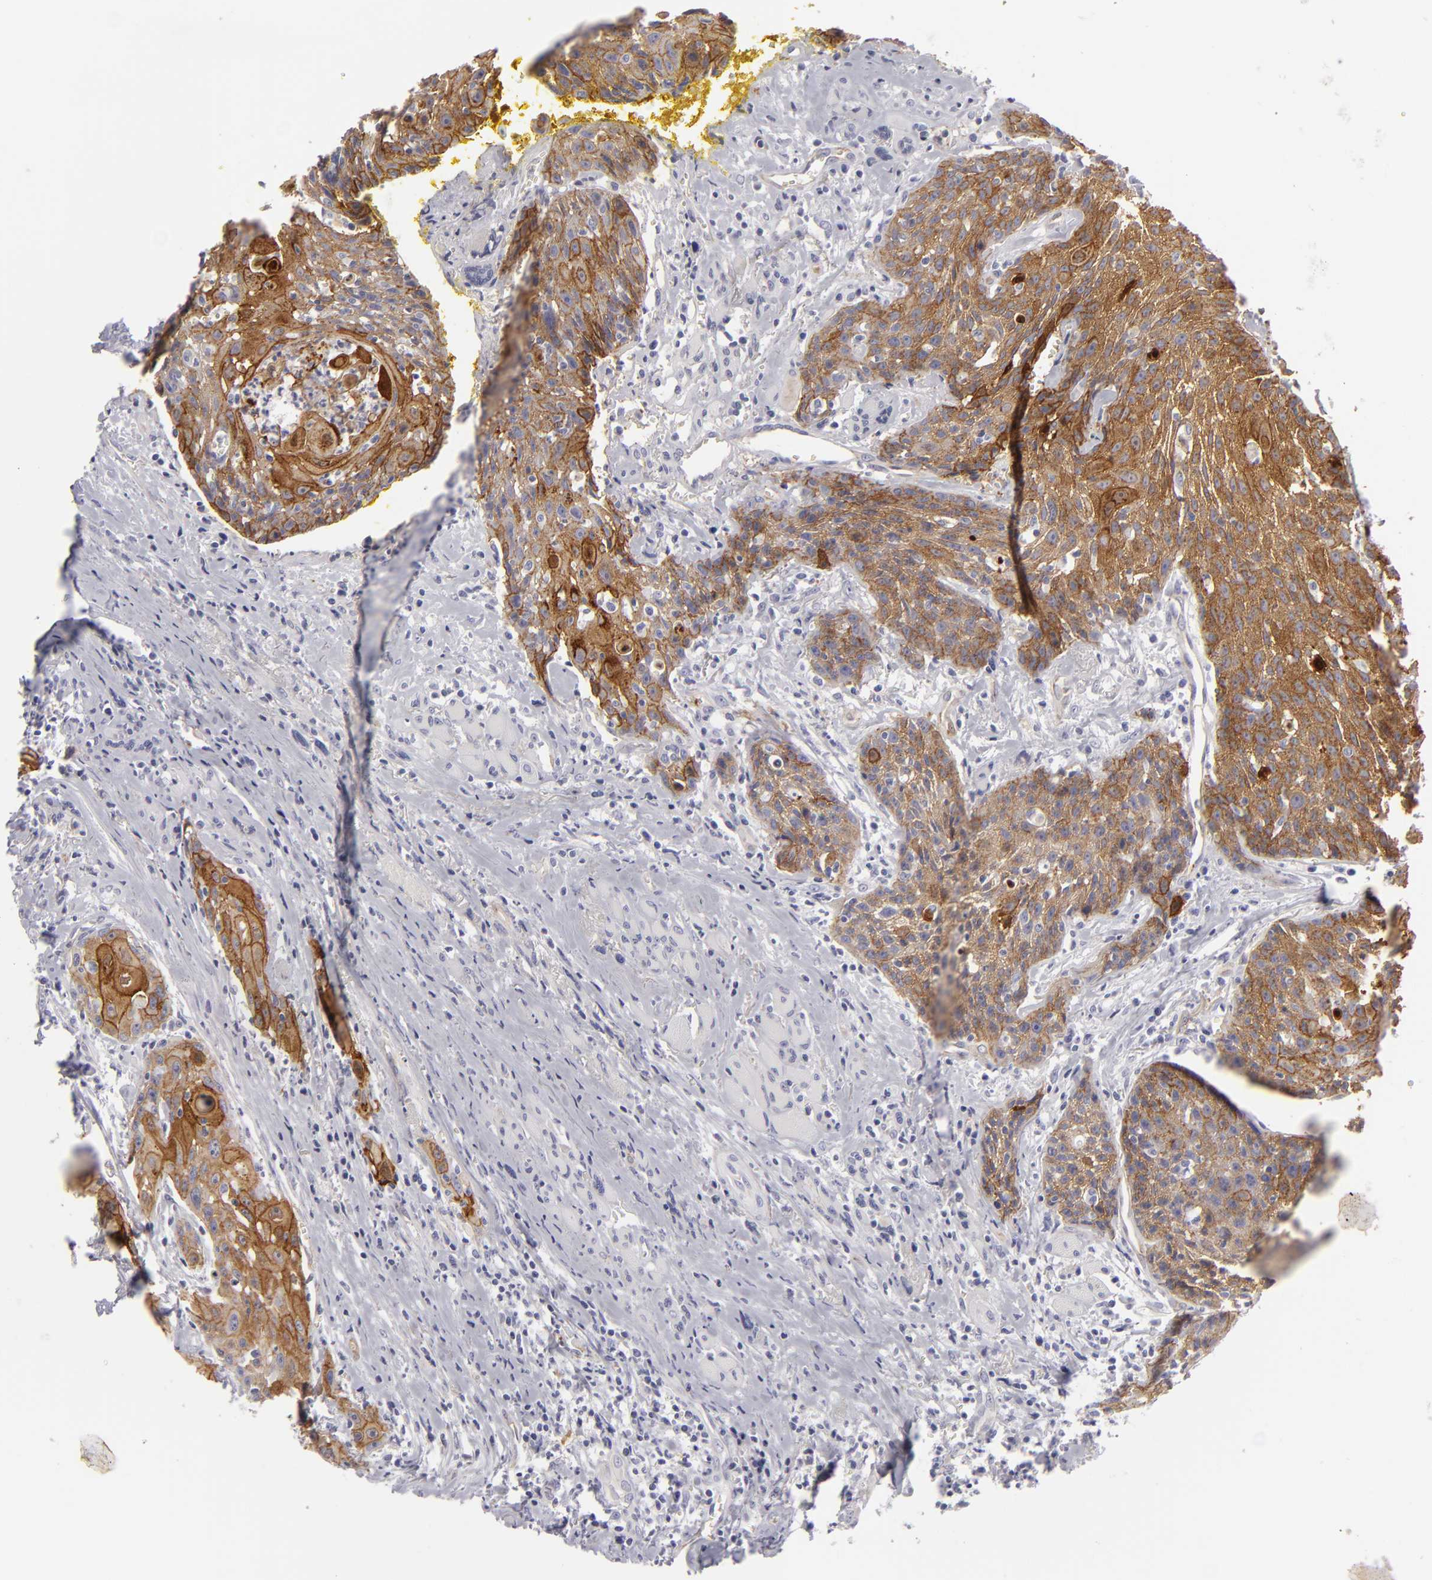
{"staining": {"intensity": "moderate", "quantity": ">75%", "location": "cytoplasmic/membranous"}, "tissue": "head and neck cancer", "cell_type": "Tumor cells", "image_type": "cancer", "snomed": [{"axis": "morphology", "description": "Squamous cell carcinoma, NOS"}, {"axis": "topography", "description": "Oral tissue"}, {"axis": "topography", "description": "Head-Neck"}], "caption": "DAB immunohistochemical staining of human head and neck squamous cell carcinoma shows moderate cytoplasmic/membranous protein positivity in about >75% of tumor cells.", "gene": "JUP", "patient": {"sex": "female", "age": 82}}